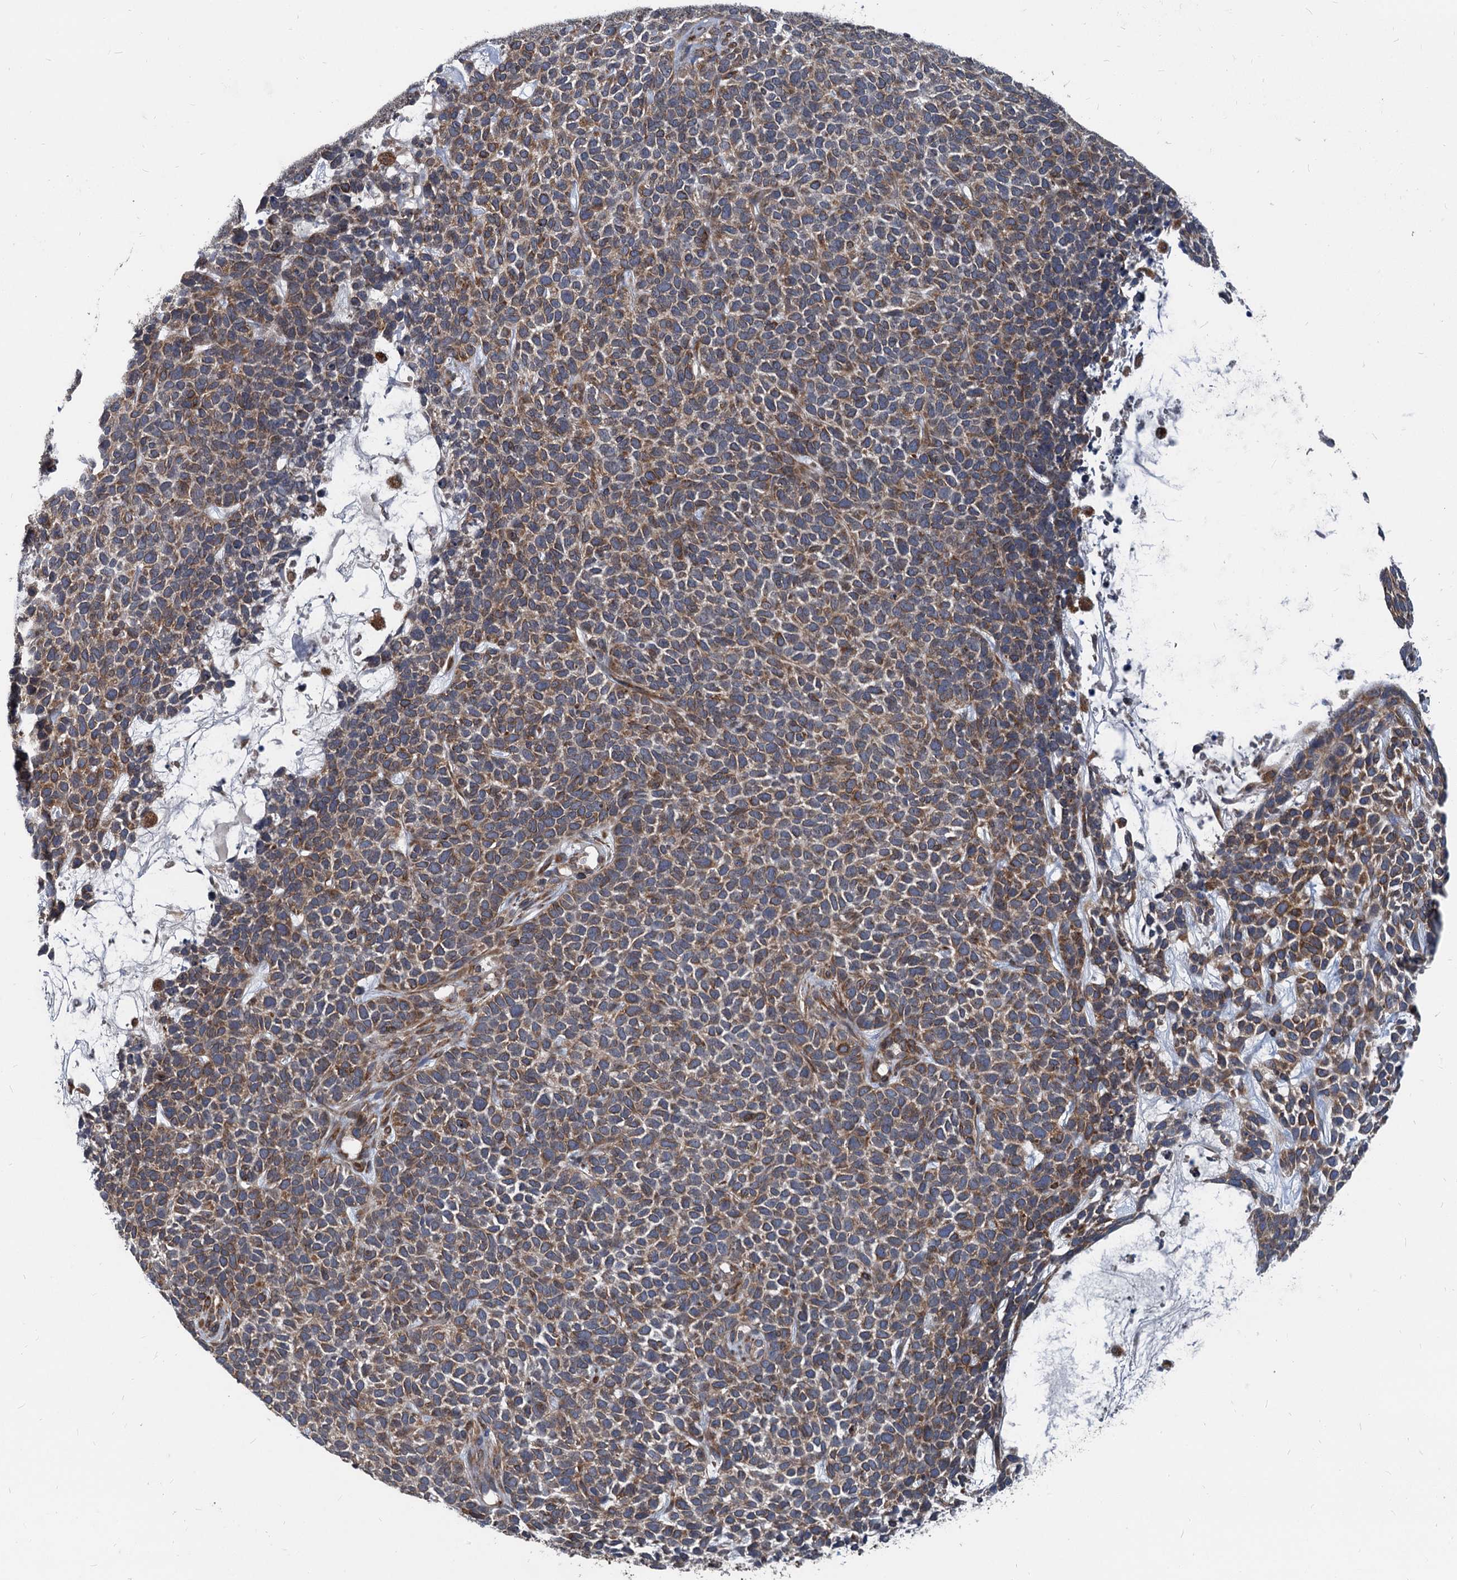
{"staining": {"intensity": "moderate", "quantity": ">75%", "location": "cytoplasmic/membranous"}, "tissue": "skin cancer", "cell_type": "Tumor cells", "image_type": "cancer", "snomed": [{"axis": "morphology", "description": "Basal cell carcinoma"}, {"axis": "topography", "description": "Skin"}], "caption": "Tumor cells display medium levels of moderate cytoplasmic/membranous expression in approximately >75% of cells in human skin cancer (basal cell carcinoma).", "gene": "STIM1", "patient": {"sex": "female", "age": 84}}